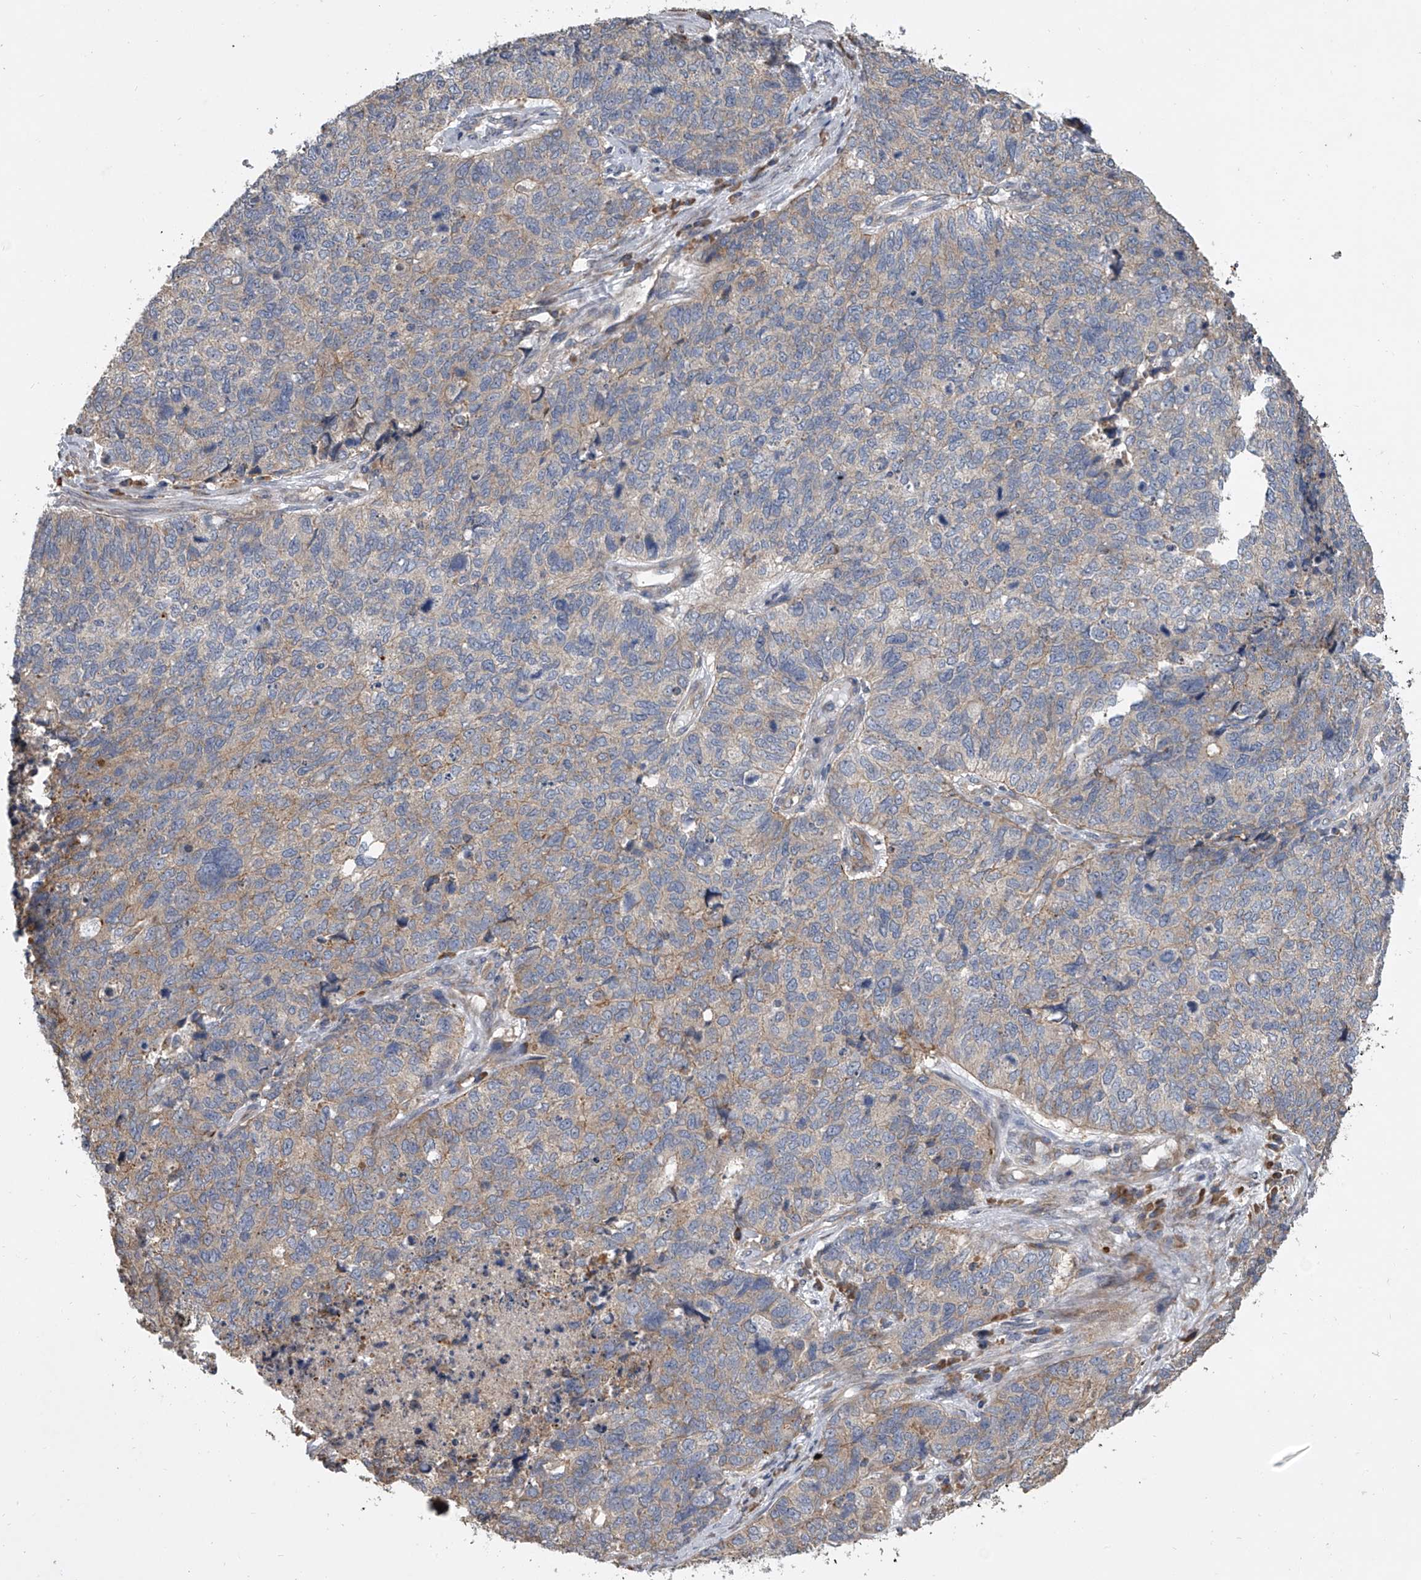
{"staining": {"intensity": "weak", "quantity": "25%-75%", "location": "cytoplasmic/membranous"}, "tissue": "cervical cancer", "cell_type": "Tumor cells", "image_type": "cancer", "snomed": [{"axis": "morphology", "description": "Squamous cell carcinoma, NOS"}, {"axis": "topography", "description": "Cervix"}], "caption": "A brown stain highlights weak cytoplasmic/membranous expression of a protein in cervical squamous cell carcinoma tumor cells.", "gene": "DOCK9", "patient": {"sex": "female", "age": 63}}